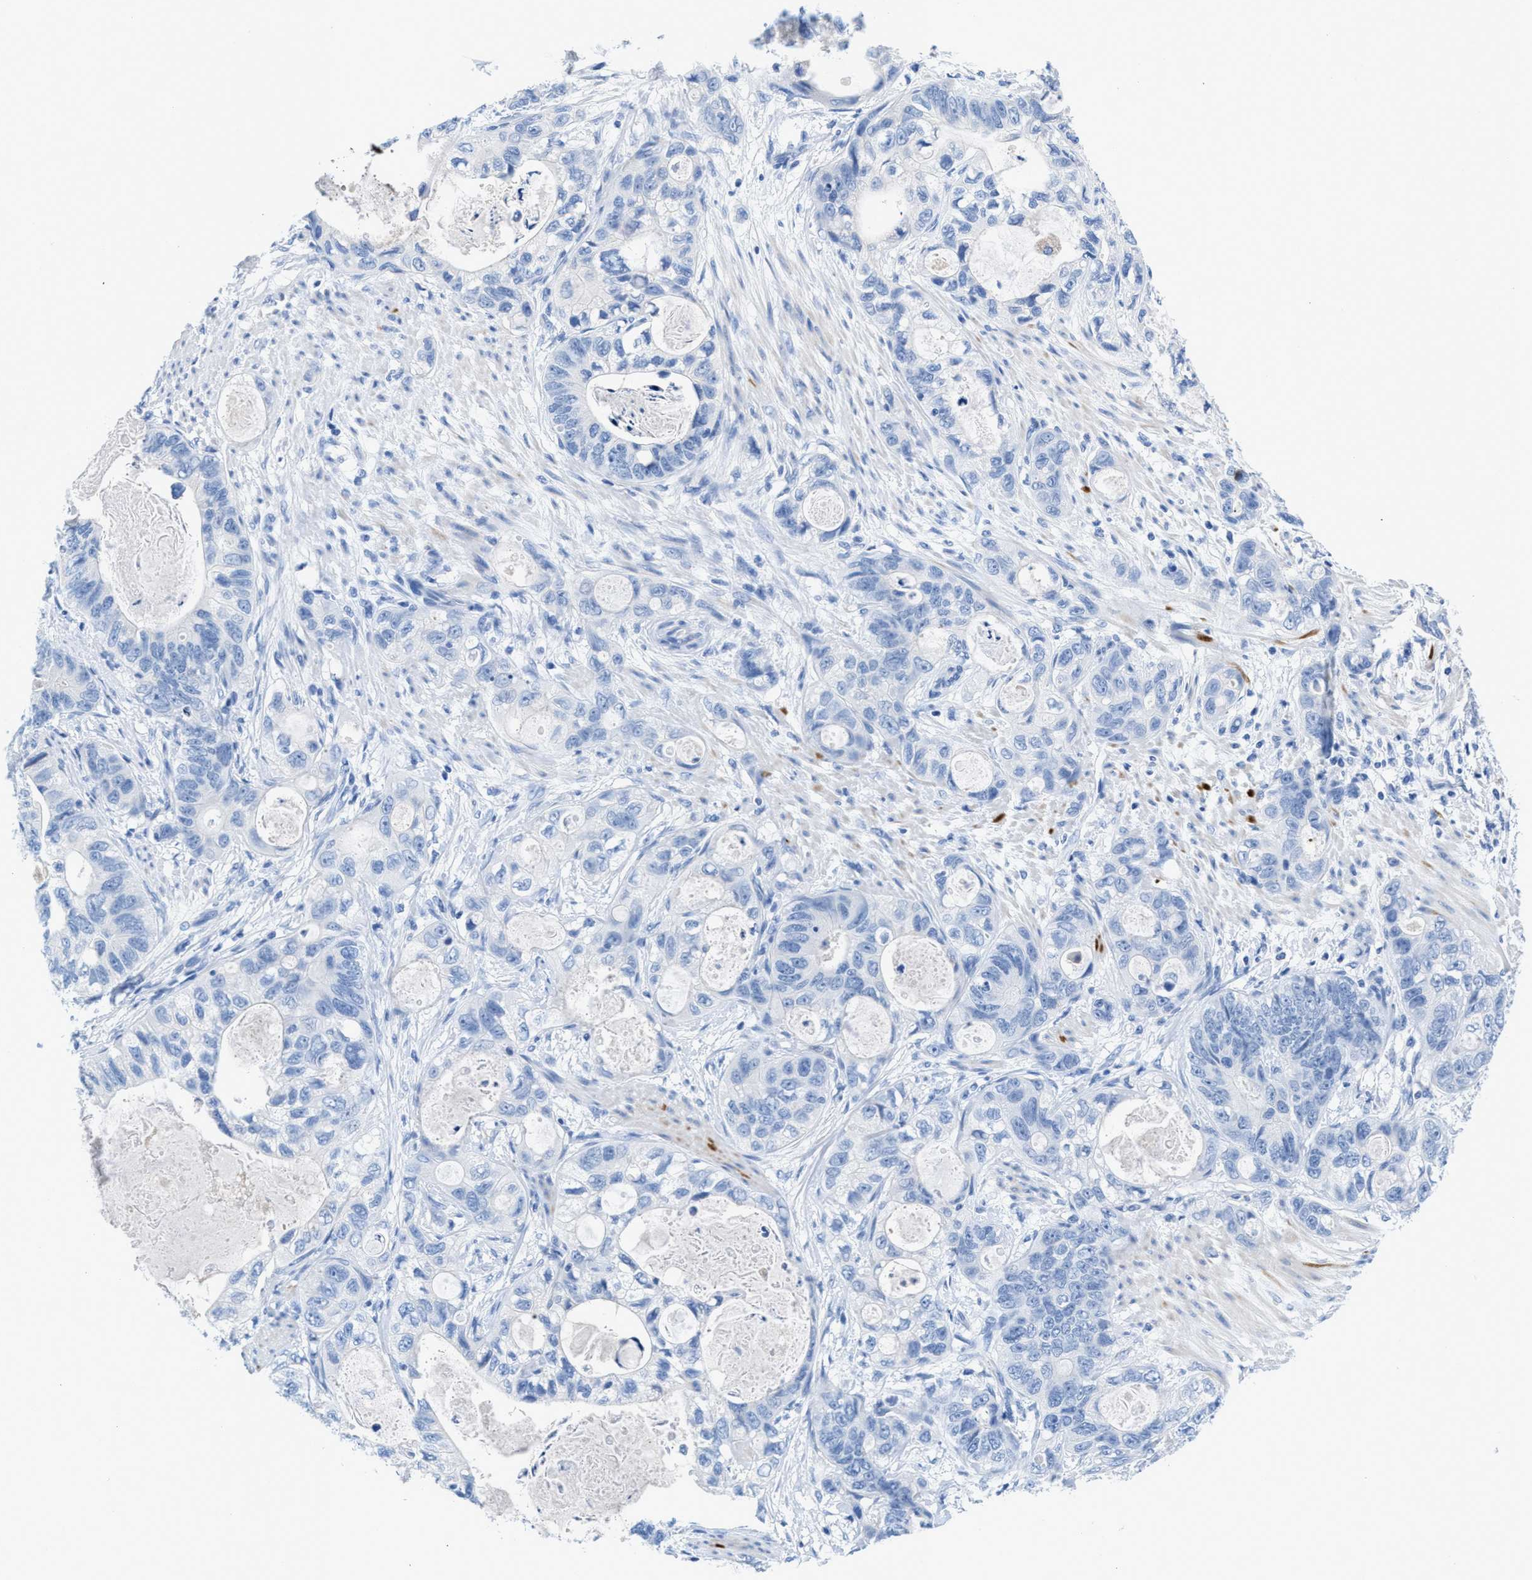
{"staining": {"intensity": "negative", "quantity": "none", "location": "none"}, "tissue": "stomach cancer", "cell_type": "Tumor cells", "image_type": "cancer", "snomed": [{"axis": "morphology", "description": "Normal tissue, NOS"}, {"axis": "morphology", "description": "Adenocarcinoma, NOS"}, {"axis": "topography", "description": "Stomach"}], "caption": "High power microscopy photomicrograph of an immunohistochemistry micrograph of stomach cancer (adenocarcinoma), revealing no significant staining in tumor cells. (Immunohistochemistry, brightfield microscopy, high magnification).", "gene": "SLFN13", "patient": {"sex": "female", "age": 89}}